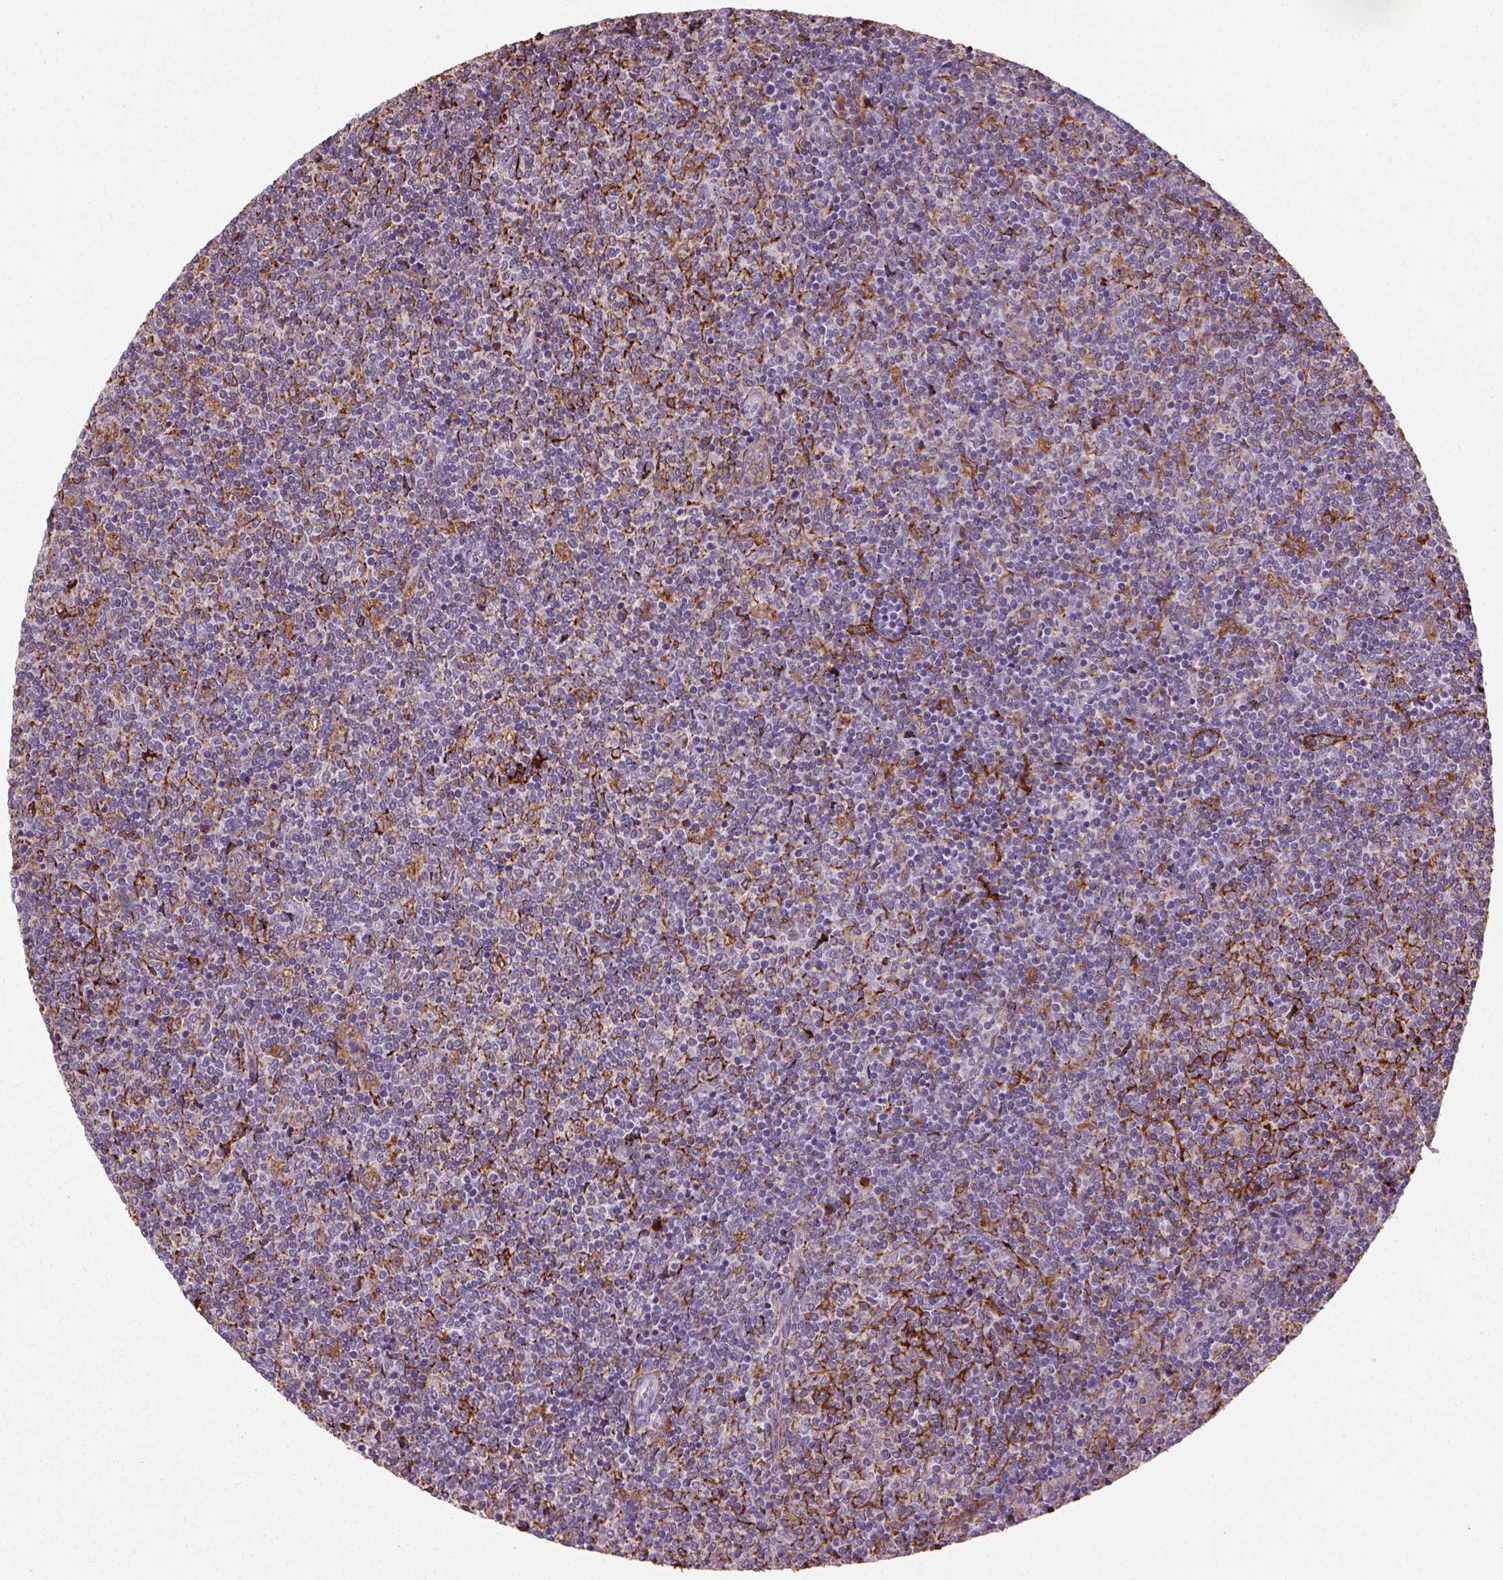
{"staining": {"intensity": "negative", "quantity": "none", "location": "none"}, "tissue": "lymphoma", "cell_type": "Tumor cells", "image_type": "cancer", "snomed": [{"axis": "morphology", "description": "Malignant lymphoma, non-Hodgkin's type, Low grade"}, {"axis": "topography", "description": "Lymph node"}], "caption": "DAB (3,3'-diaminobenzidine) immunohistochemical staining of human lymphoma displays no significant expression in tumor cells.", "gene": "MARCKS", "patient": {"sex": "male", "age": 52}}